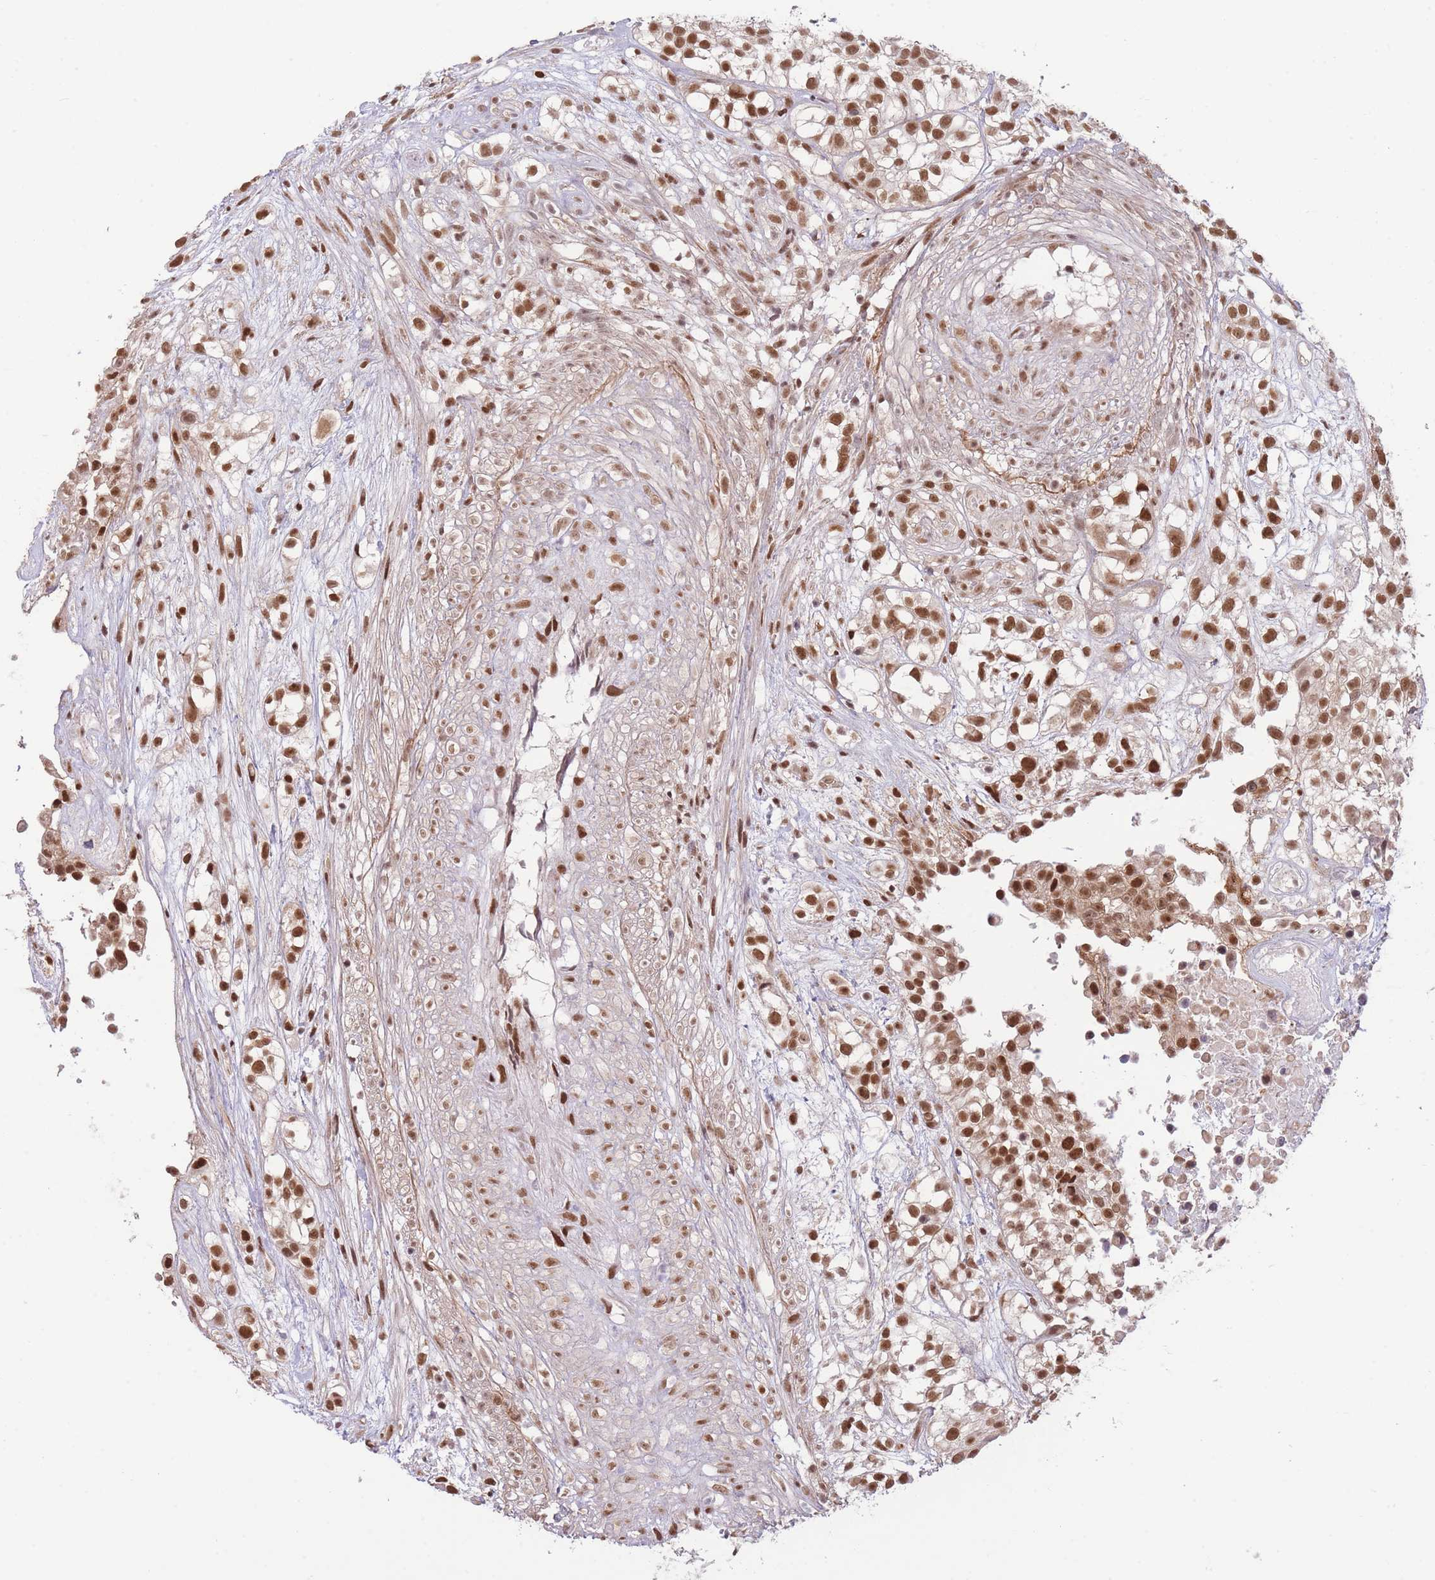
{"staining": {"intensity": "strong", "quantity": ">75%", "location": "nuclear"}, "tissue": "urothelial cancer", "cell_type": "Tumor cells", "image_type": "cancer", "snomed": [{"axis": "morphology", "description": "Urothelial carcinoma, High grade"}, {"axis": "topography", "description": "Urinary bladder"}], "caption": "Immunohistochemical staining of urothelial cancer exhibits high levels of strong nuclear protein expression in about >75% of tumor cells. (Stains: DAB (3,3'-diaminobenzidine) in brown, nuclei in blue, Microscopy: brightfield microscopy at high magnification).", "gene": "CARD8", "patient": {"sex": "male", "age": 56}}